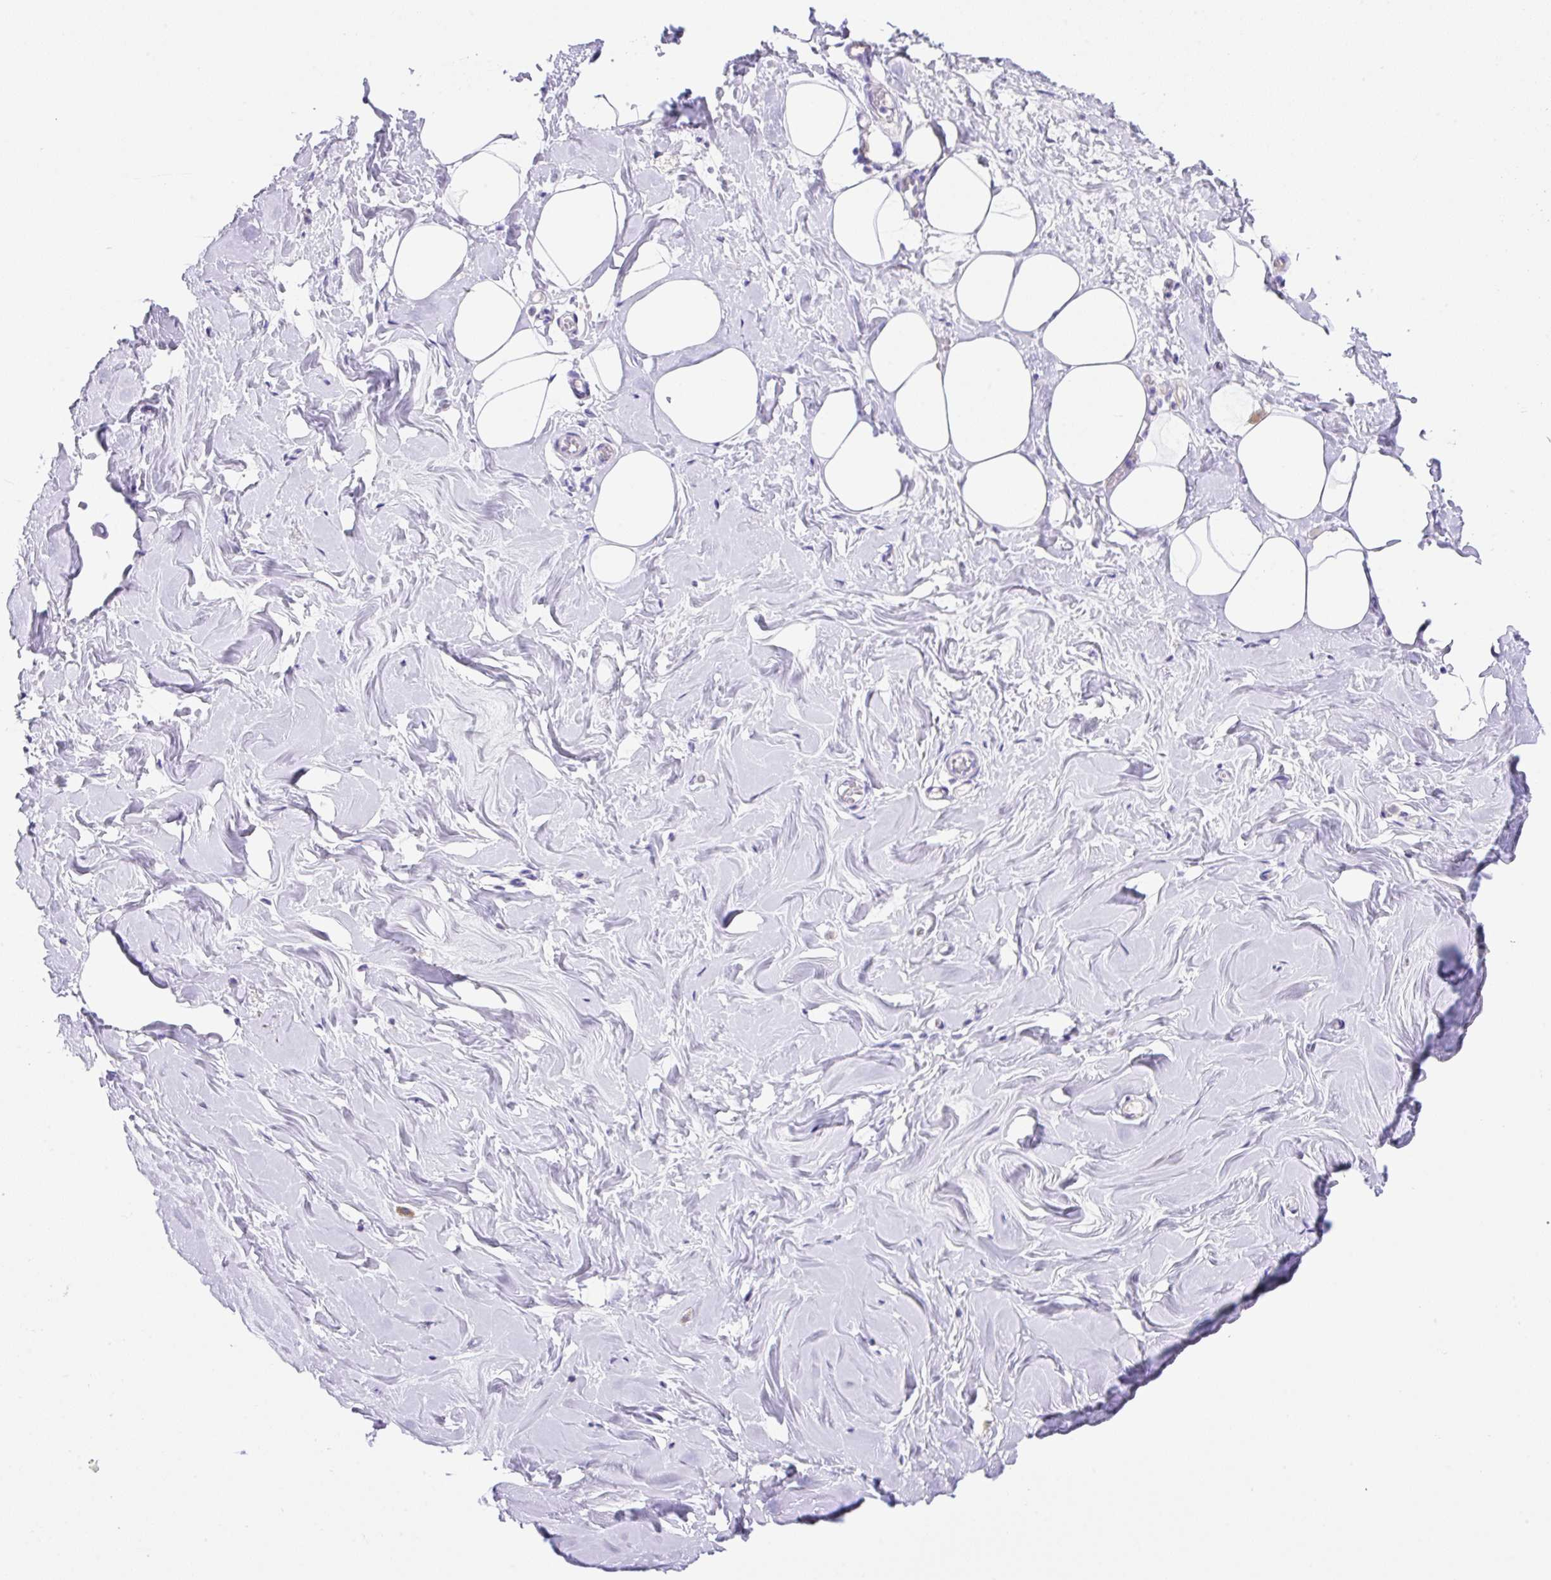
{"staining": {"intensity": "negative", "quantity": "none", "location": "none"}, "tissue": "breast", "cell_type": "Adipocytes", "image_type": "normal", "snomed": [{"axis": "morphology", "description": "Normal tissue, NOS"}, {"axis": "topography", "description": "Breast"}], "caption": "IHC photomicrograph of unremarkable breast stained for a protein (brown), which reveals no staining in adipocytes. The staining was performed using DAB to visualize the protein expression in brown, while the nuclei were stained in blue with hematoxylin (Magnification: 20x).", "gene": "NDST3", "patient": {"sex": "female", "age": 27}}